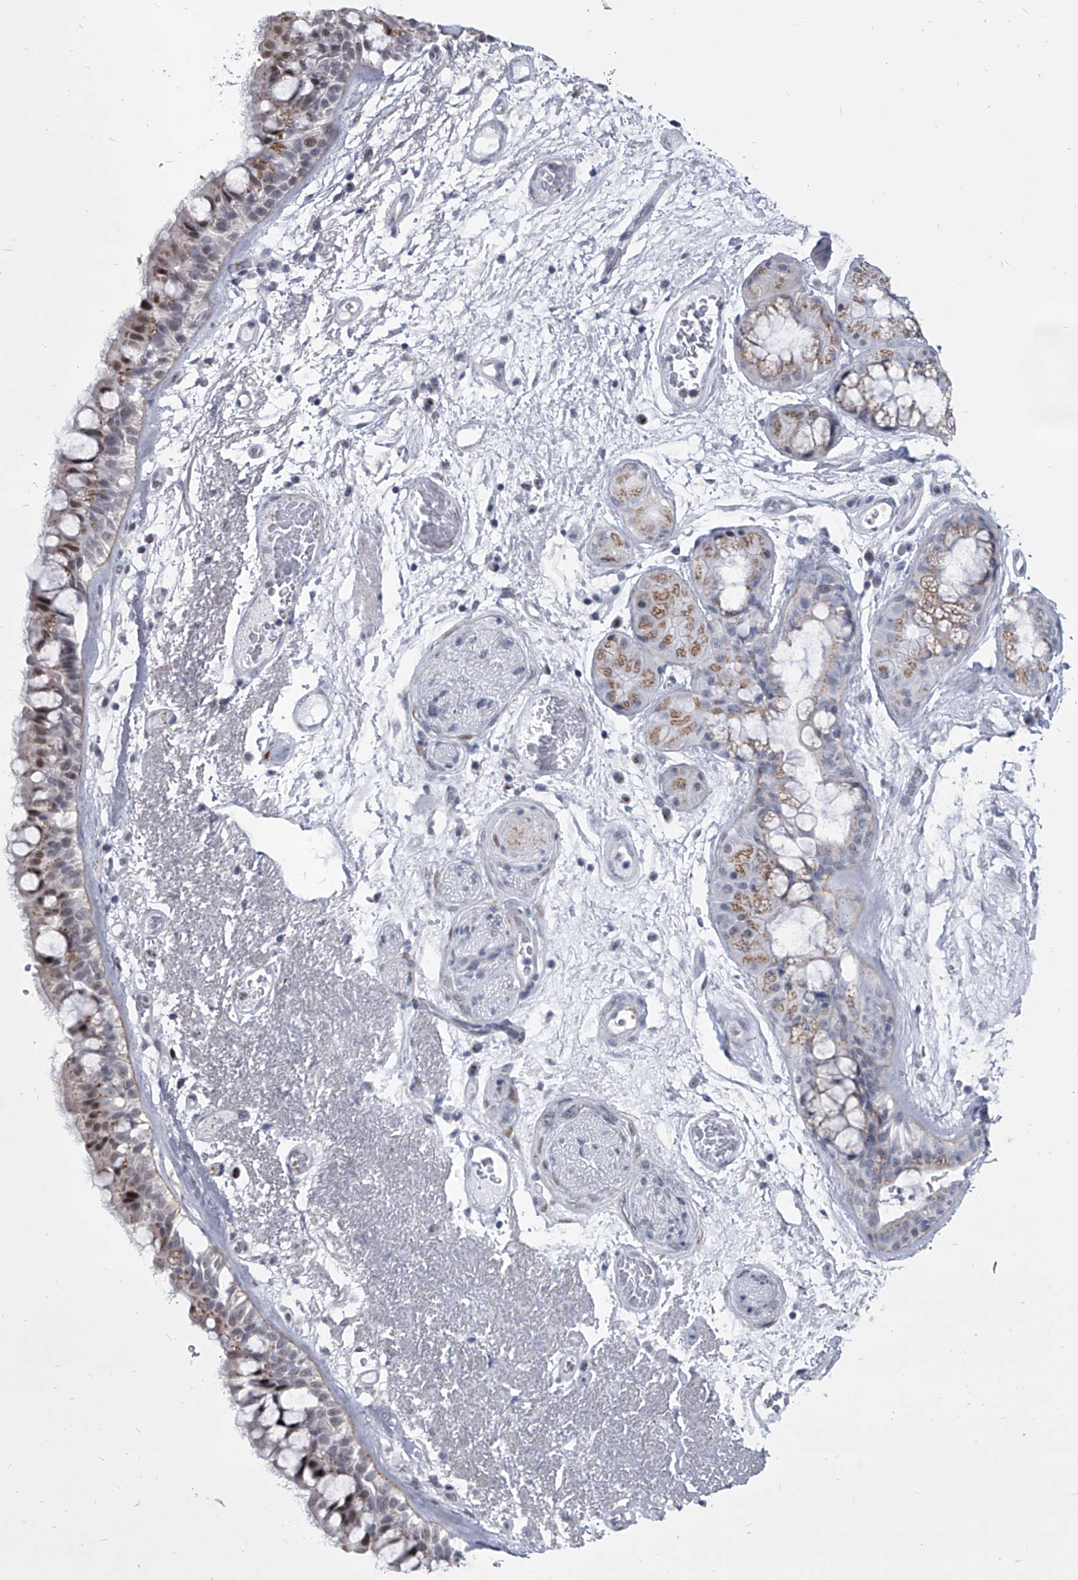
{"staining": {"intensity": "moderate", "quantity": "25%-75%", "location": "nuclear"}, "tissue": "bronchus", "cell_type": "Respiratory epithelial cells", "image_type": "normal", "snomed": [{"axis": "morphology", "description": "Normal tissue, NOS"}, {"axis": "morphology", "description": "Squamous cell carcinoma, NOS"}, {"axis": "topography", "description": "Lymph node"}, {"axis": "topography", "description": "Bronchus"}, {"axis": "topography", "description": "Lung"}], "caption": "Immunohistochemical staining of normal bronchus demonstrates medium levels of moderate nuclear expression in approximately 25%-75% of respiratory epithelial cells.", "gene": "EVA1C", "patient": {"sex": "male", "age": 66}}